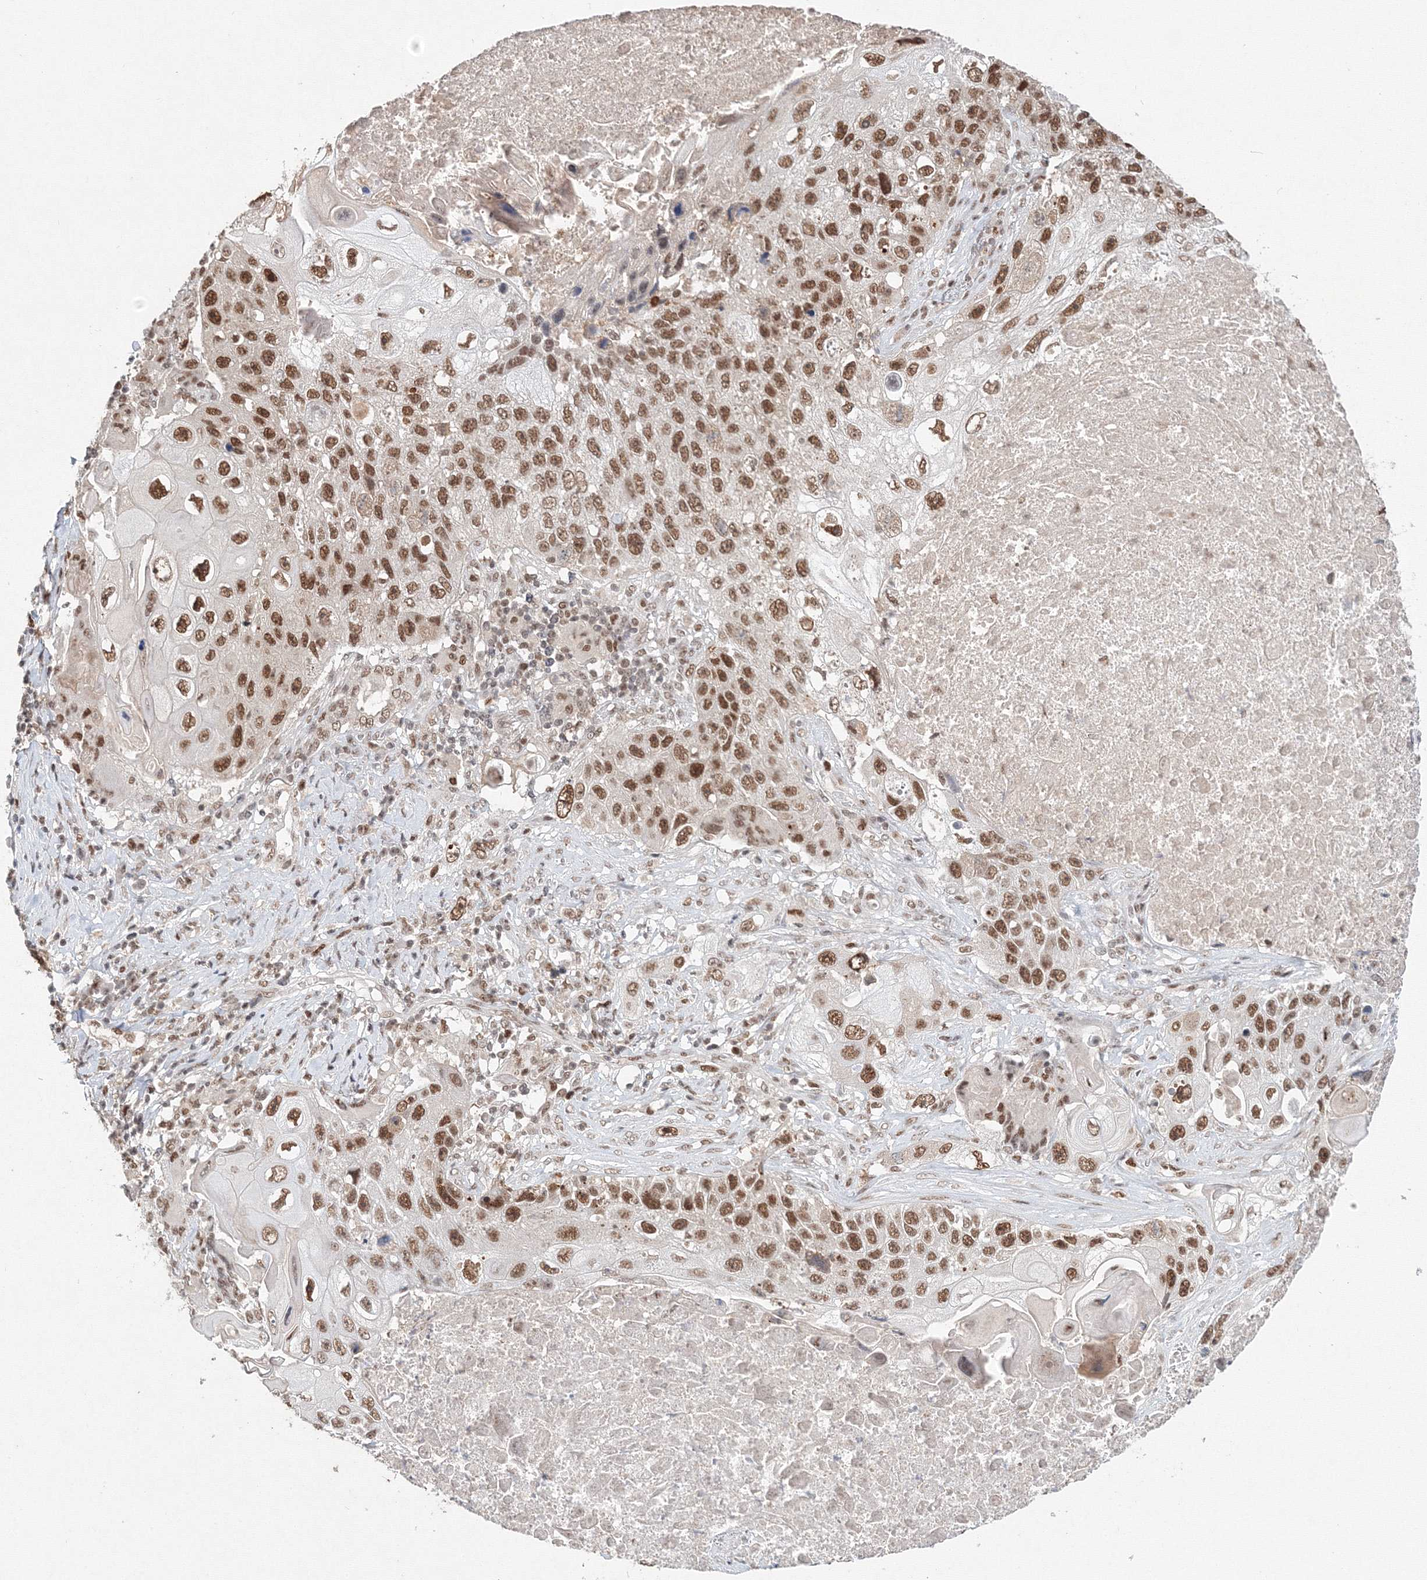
{"staining": {"intensity": "moderate", "quantity": ">75%", "location": "nuclear"}, "tissue": "lung cancer", "cell_type": "Tumor cells", "image_type": "cancer", "snomed": [{"axis": "morphology", "description": "Squamous cell carcinoma, NOS"}, {"axis": "topography", "description": "Lung"}], "caption": "The image demonstrates staining of lung cancer (squamous cell carcinoma), revealing moderate nuclear protein positivity (brown color) within tumor cells.", "gene": "IWS1", "patient": {"sex": "male", "age": 61}}